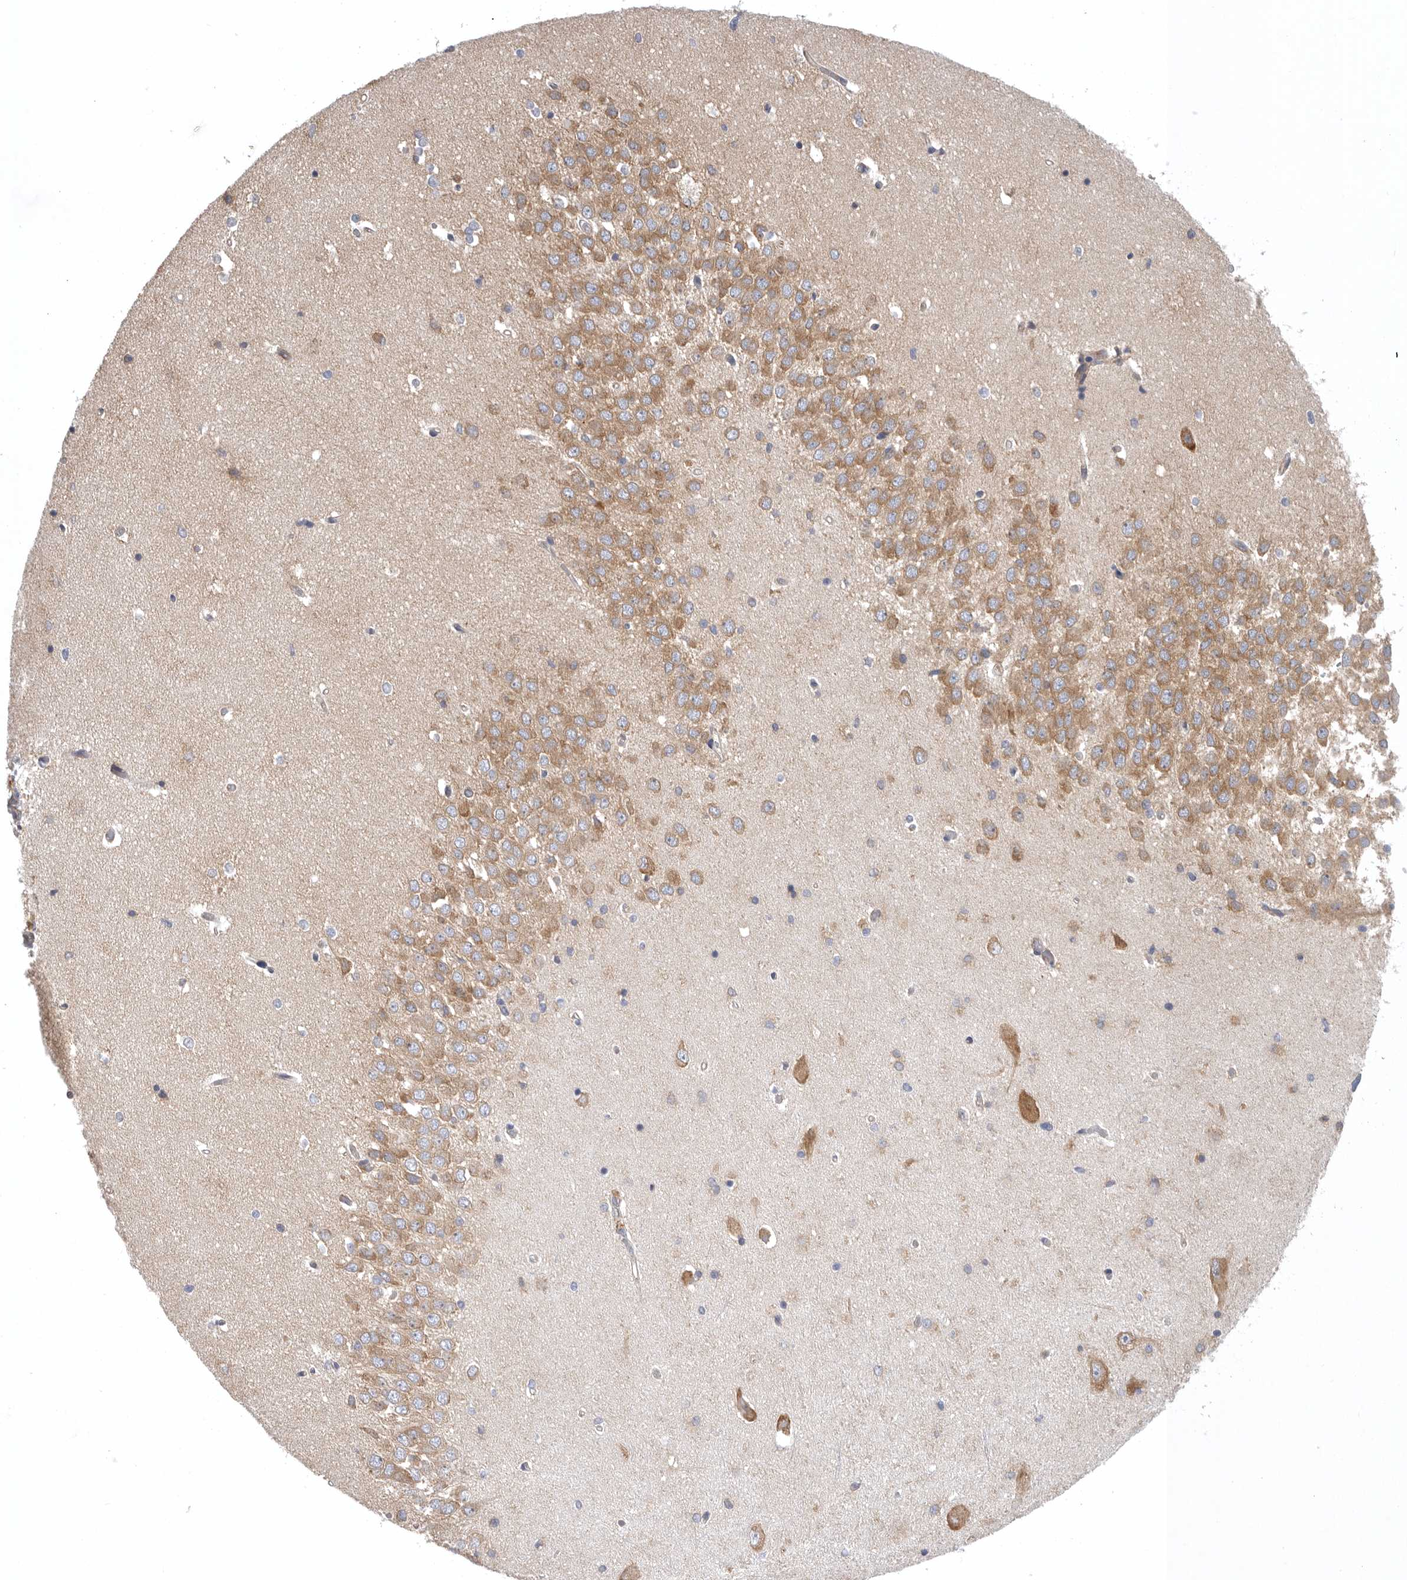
{"staining": {"intensity": "weak", "quantity": "<25%", "location": "cytoplasmic/membranous"}, "tissue": "hippocampus", "cell_type": "Glial cells", "image_type": "normal", "snomed": [{"axis": "morphology", "description": "Normal tissue, NOS"}, {"axis": "topography", "description": "Hippocampus"}], "caption": "This photomicrograph is of normal hippocampus stained with IHC to label a protein in brown with the nuclei are counter-stained blue. There is no positivity in glial cells.", "gene": "C1orf109", "patient": {"sex": "male", "age": 45}}